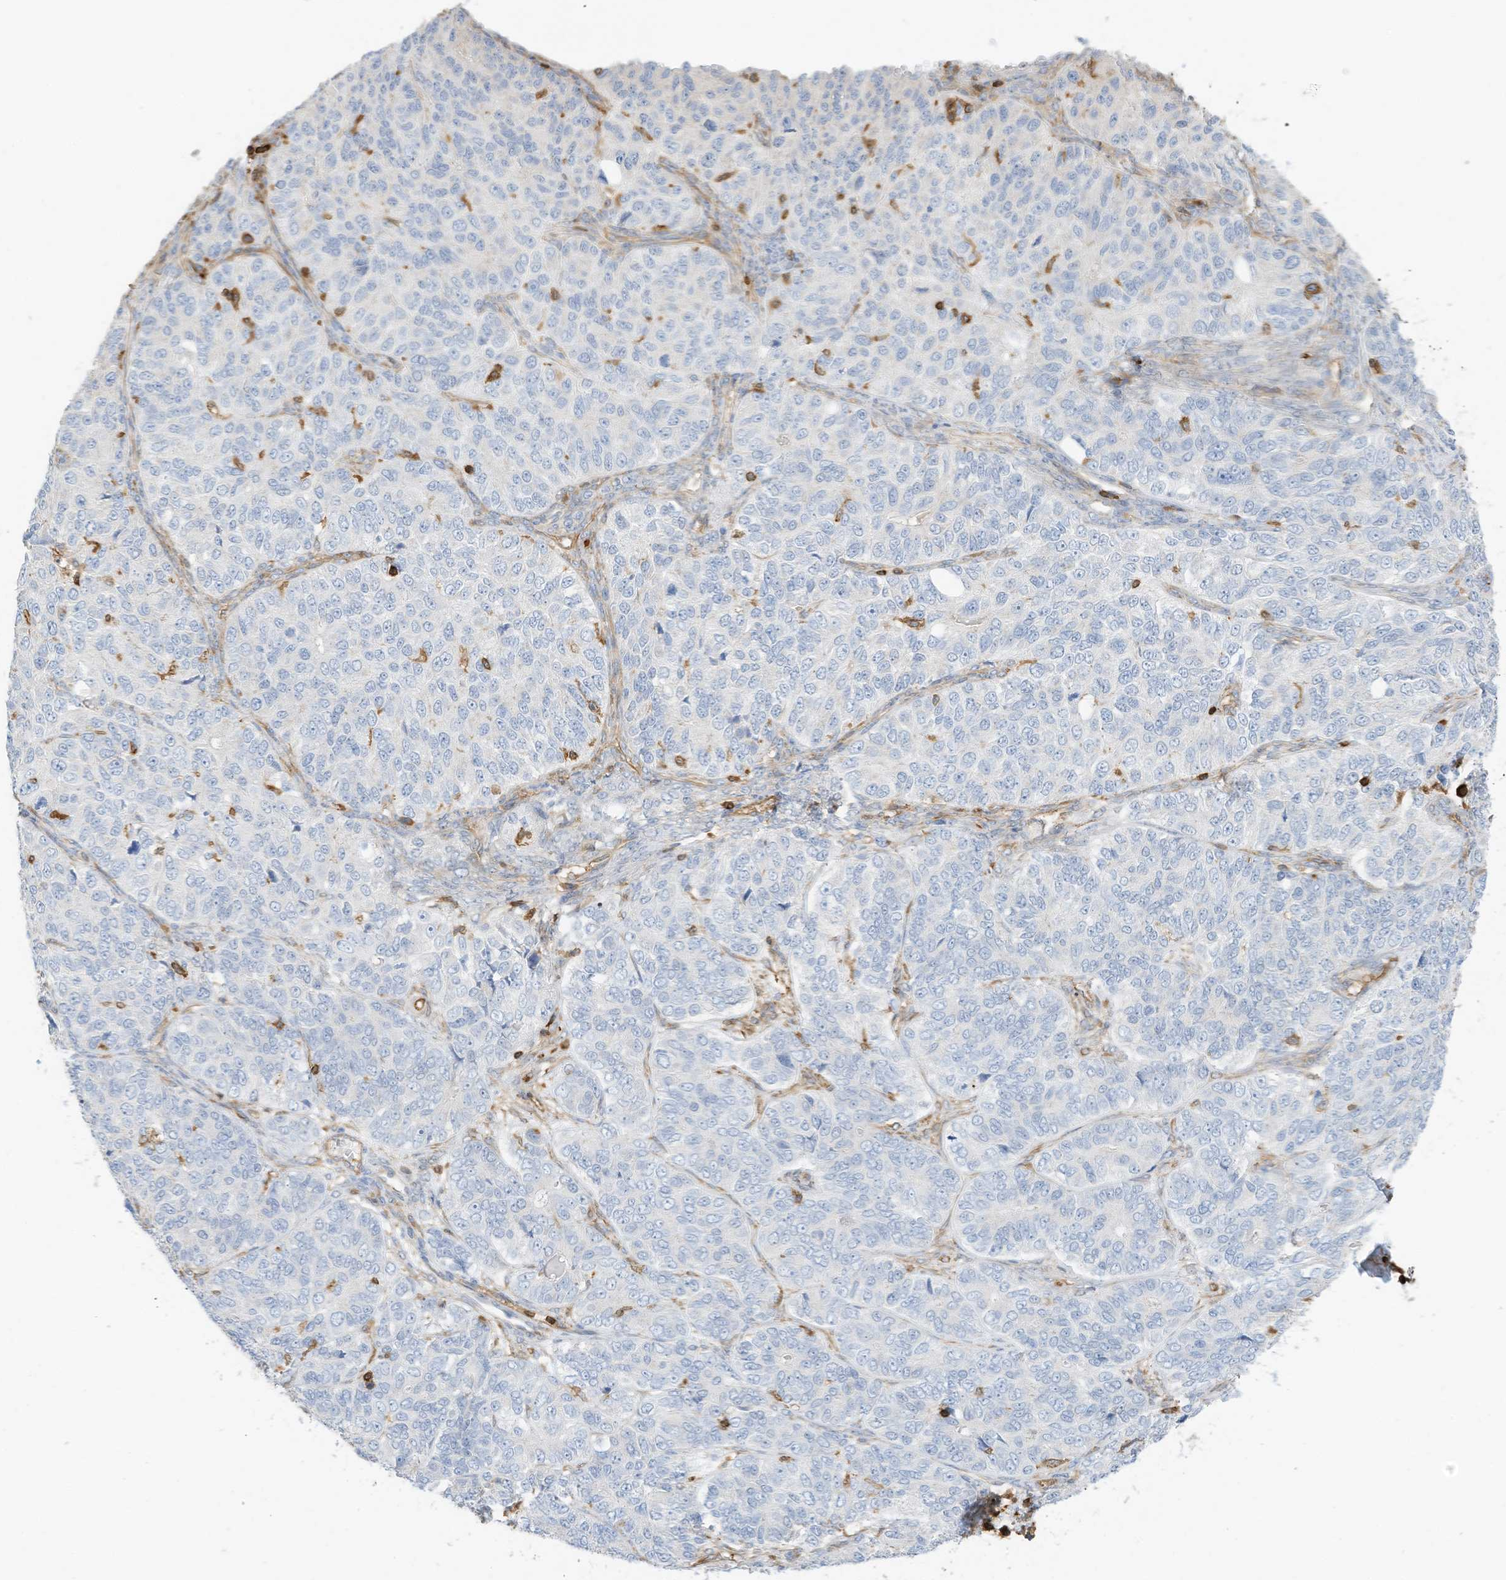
{"staining": {"intensity": "negative", "quantity": "none", "location": "none"}, "tissue": "ovarian cancer", "cell_type": "Tumor cells", "image_type": "cancer", "snomed": [{"axis": "morphology", "description": "Carcinoma, endometroid"}, {"axis": "topography", "description": "Ovary"}], "caption": "High magnification brightfield microscopy of ovarian endometroid carcinoma stained with DAB (3,3'-diaminobenzidine) (brown) and counterstained with hematoxylin (blue): tumor cells show no significant expression.", "gene": "ARHGAP25", "patient": {"sex": "female", "age": 51}}